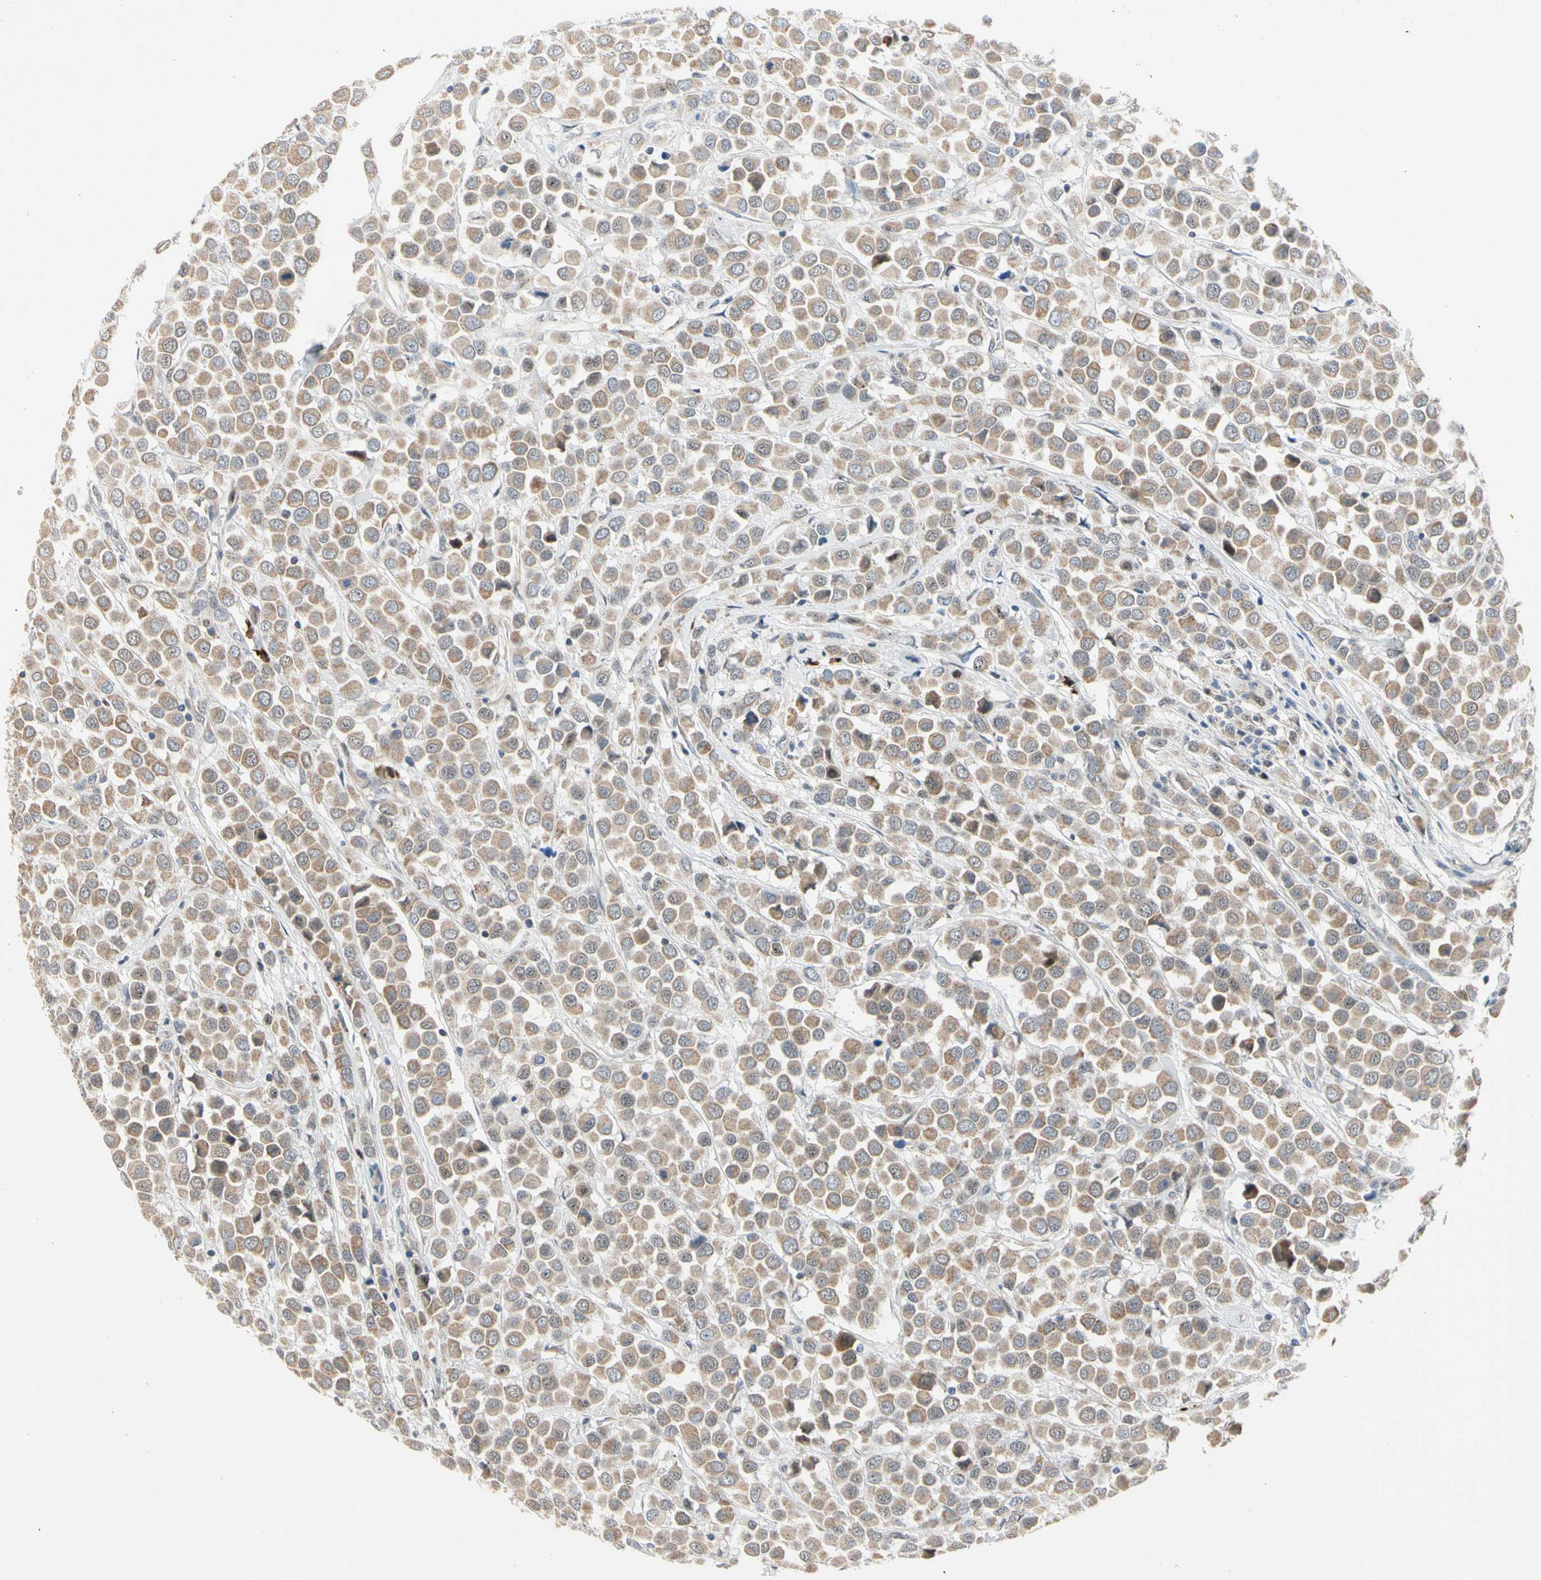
{"staining": {"intensity": "weak", "quantity": ">75%", "location": "cytoplasmic/membranous"}, "tissue": "breast cancer", "cell_type": "Tumor cells", "image_type": "cancer", "snomed": [{"axis": "morphology", "description": "Duct carcinoma"}, {"axis": "topography", "description": "Breast"}], "caption": "Weak cytoplasmic/membranous protein staining is seen in about >75% of tumor cells in infiltrating ductal carcinoma (breast). (Brightfield microscopy of DAB IHC at high magnification).", "gene": "MARK1", "patient": {"sex": "female", "age": 61}}